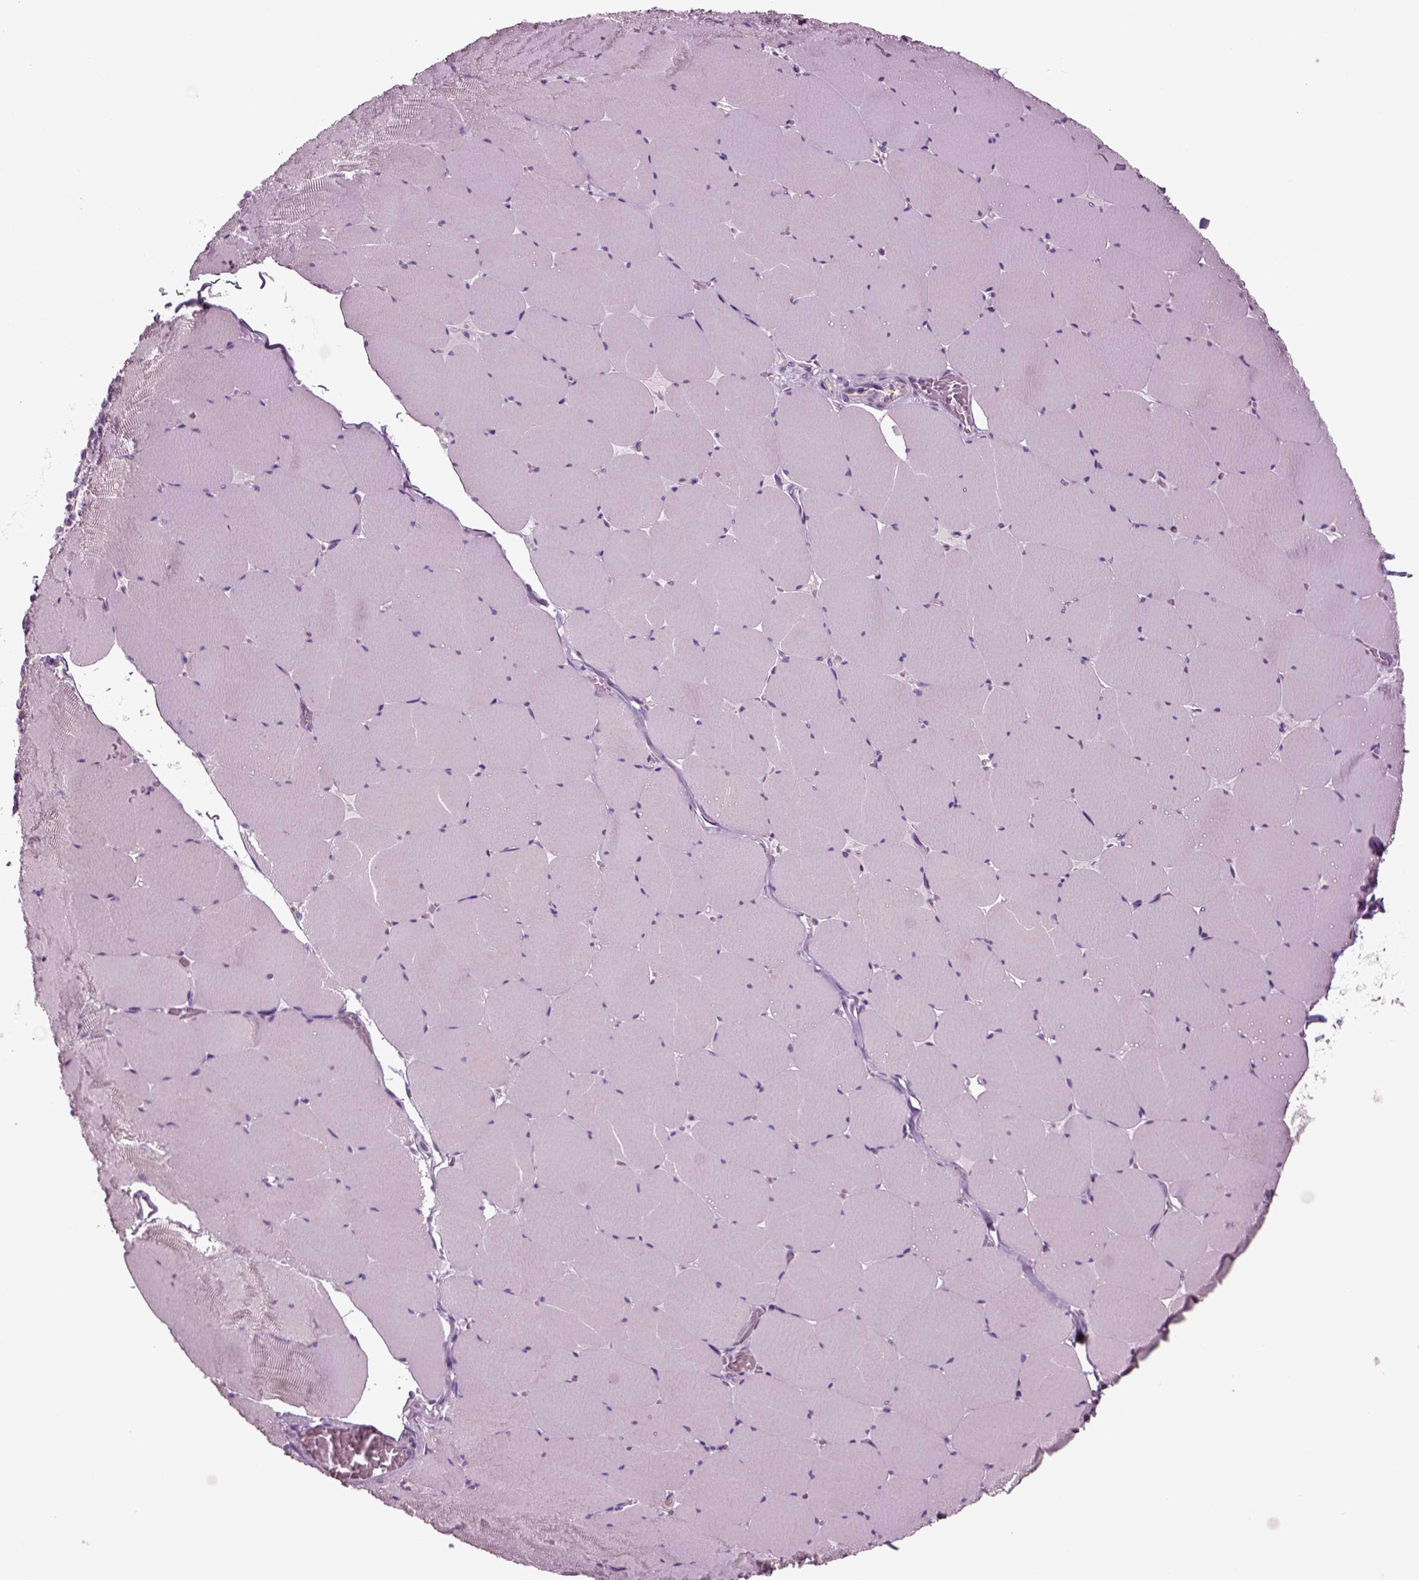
{"staining": {"intensity": "negative", "quantity": "none", "location": "none"}, "tissue": "skeletal muscle", "cell_type": "Myocytes", "image_type": "normal", "snomed": [{"axis": "morphology", "description": "Normal tissue, NOS"}, {"axis": "morphology", "description": "Malignant melanoma, Metastatic site"}, {"axis": "topography", "description": "Skeletal muscle"}], "caption": "Immunohistochemistry (IHC) of unremarkable human skeletal muscle reveals no positivity in myocytes.", "gene": "DEFB118", "patient": {"sex": "male", "age": 50}}